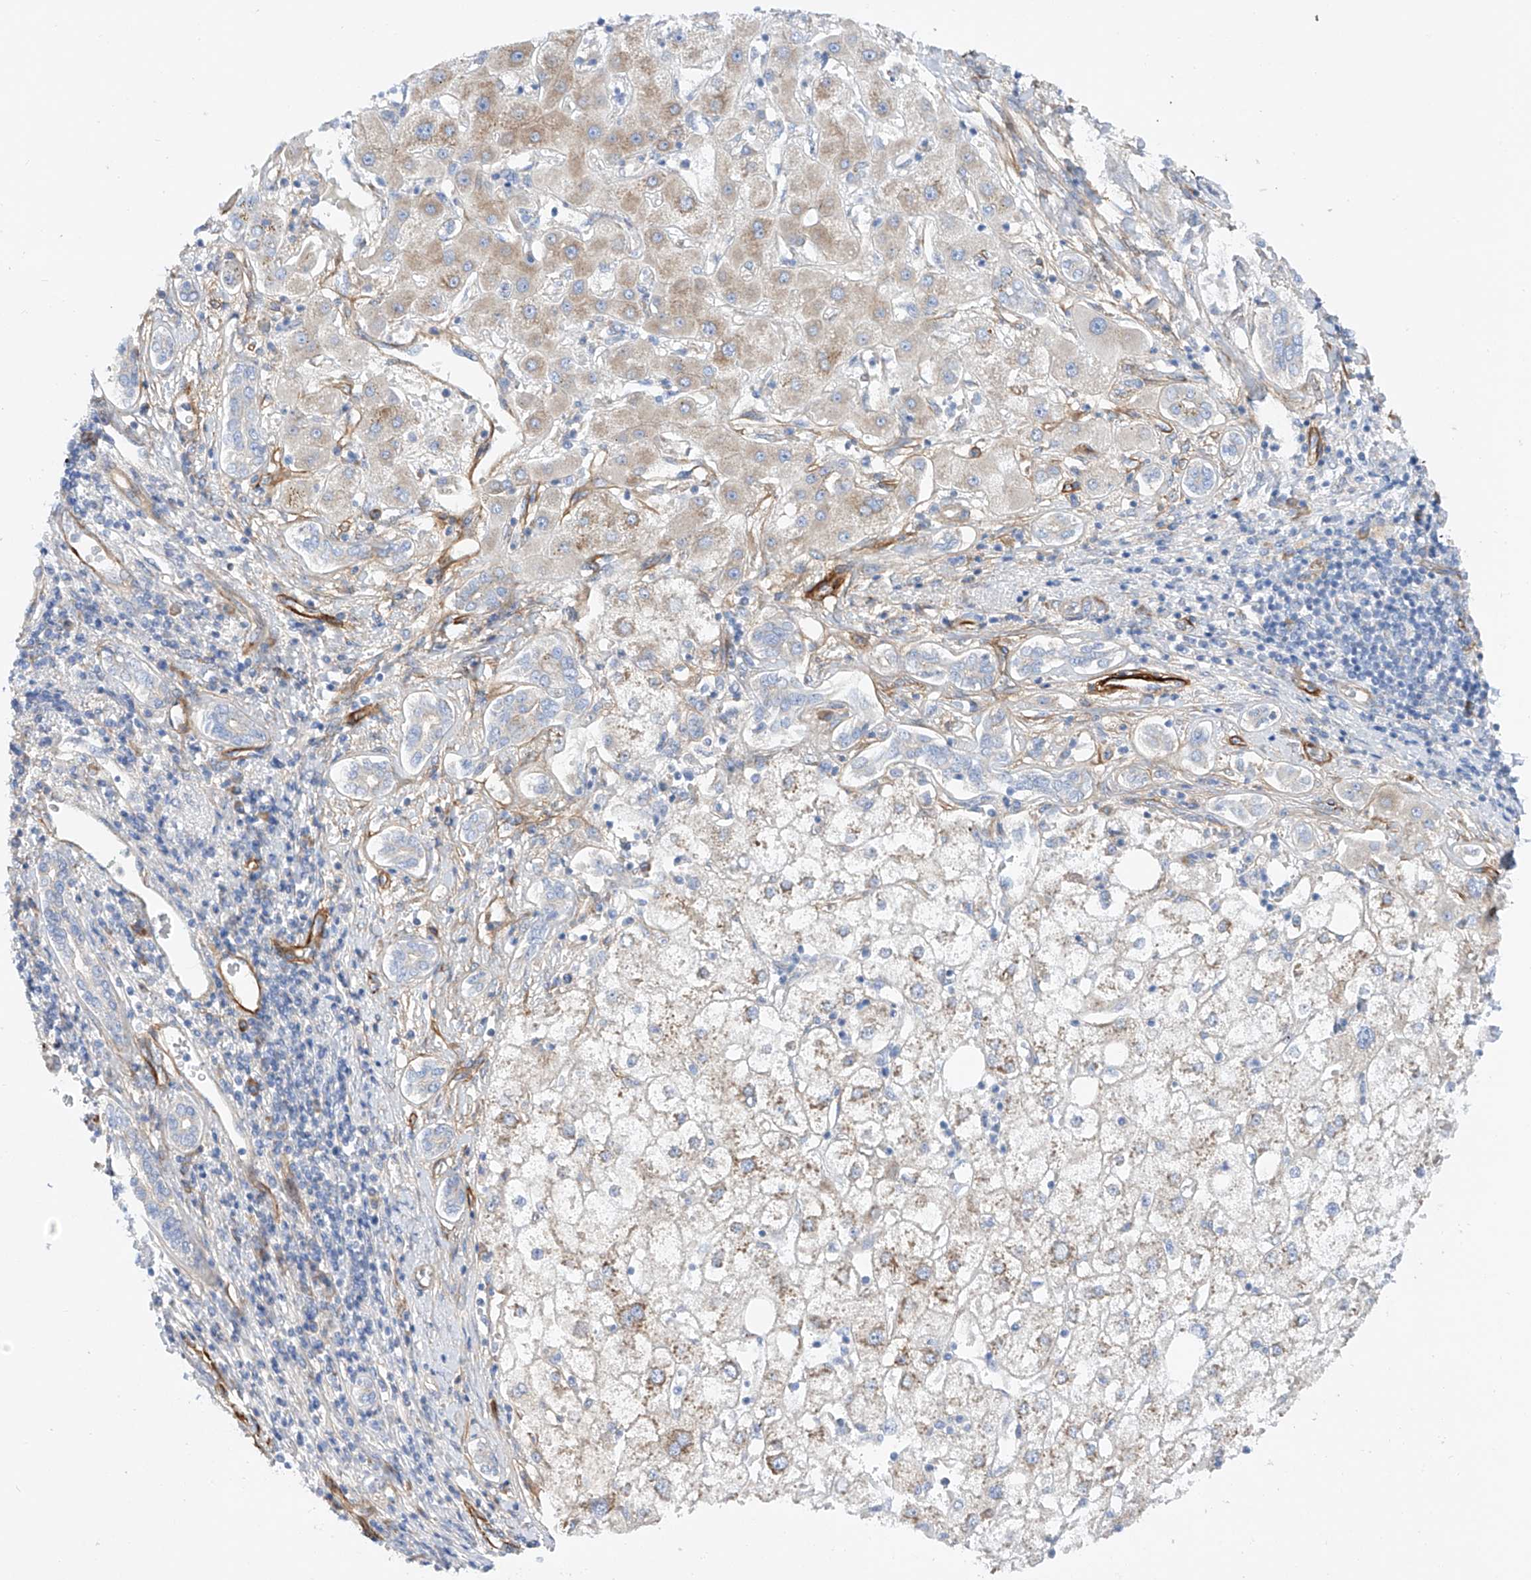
{"staining": {"intensity": "weak", "quantity": "25%-75%", "location": "cytoplasmic/membranous"}, "tissue": "liver cancer", "cell_type": "Tumor cells", "image_type": "cancer", "snomed": [{"axis": "morphology", "description": "Carcinoma, Hepatocellular, NOS"}, {"axis": "topography", "description": "Liver"}], "caption": "The image displays immunohistochemical staining of liver cancer. There is weak cytoplasmic/membranous expression is appreciated in approximately 25%-75% of tumor cells.", "gene": "LCA5", "patient": {"sex": "male", "age": 65}}